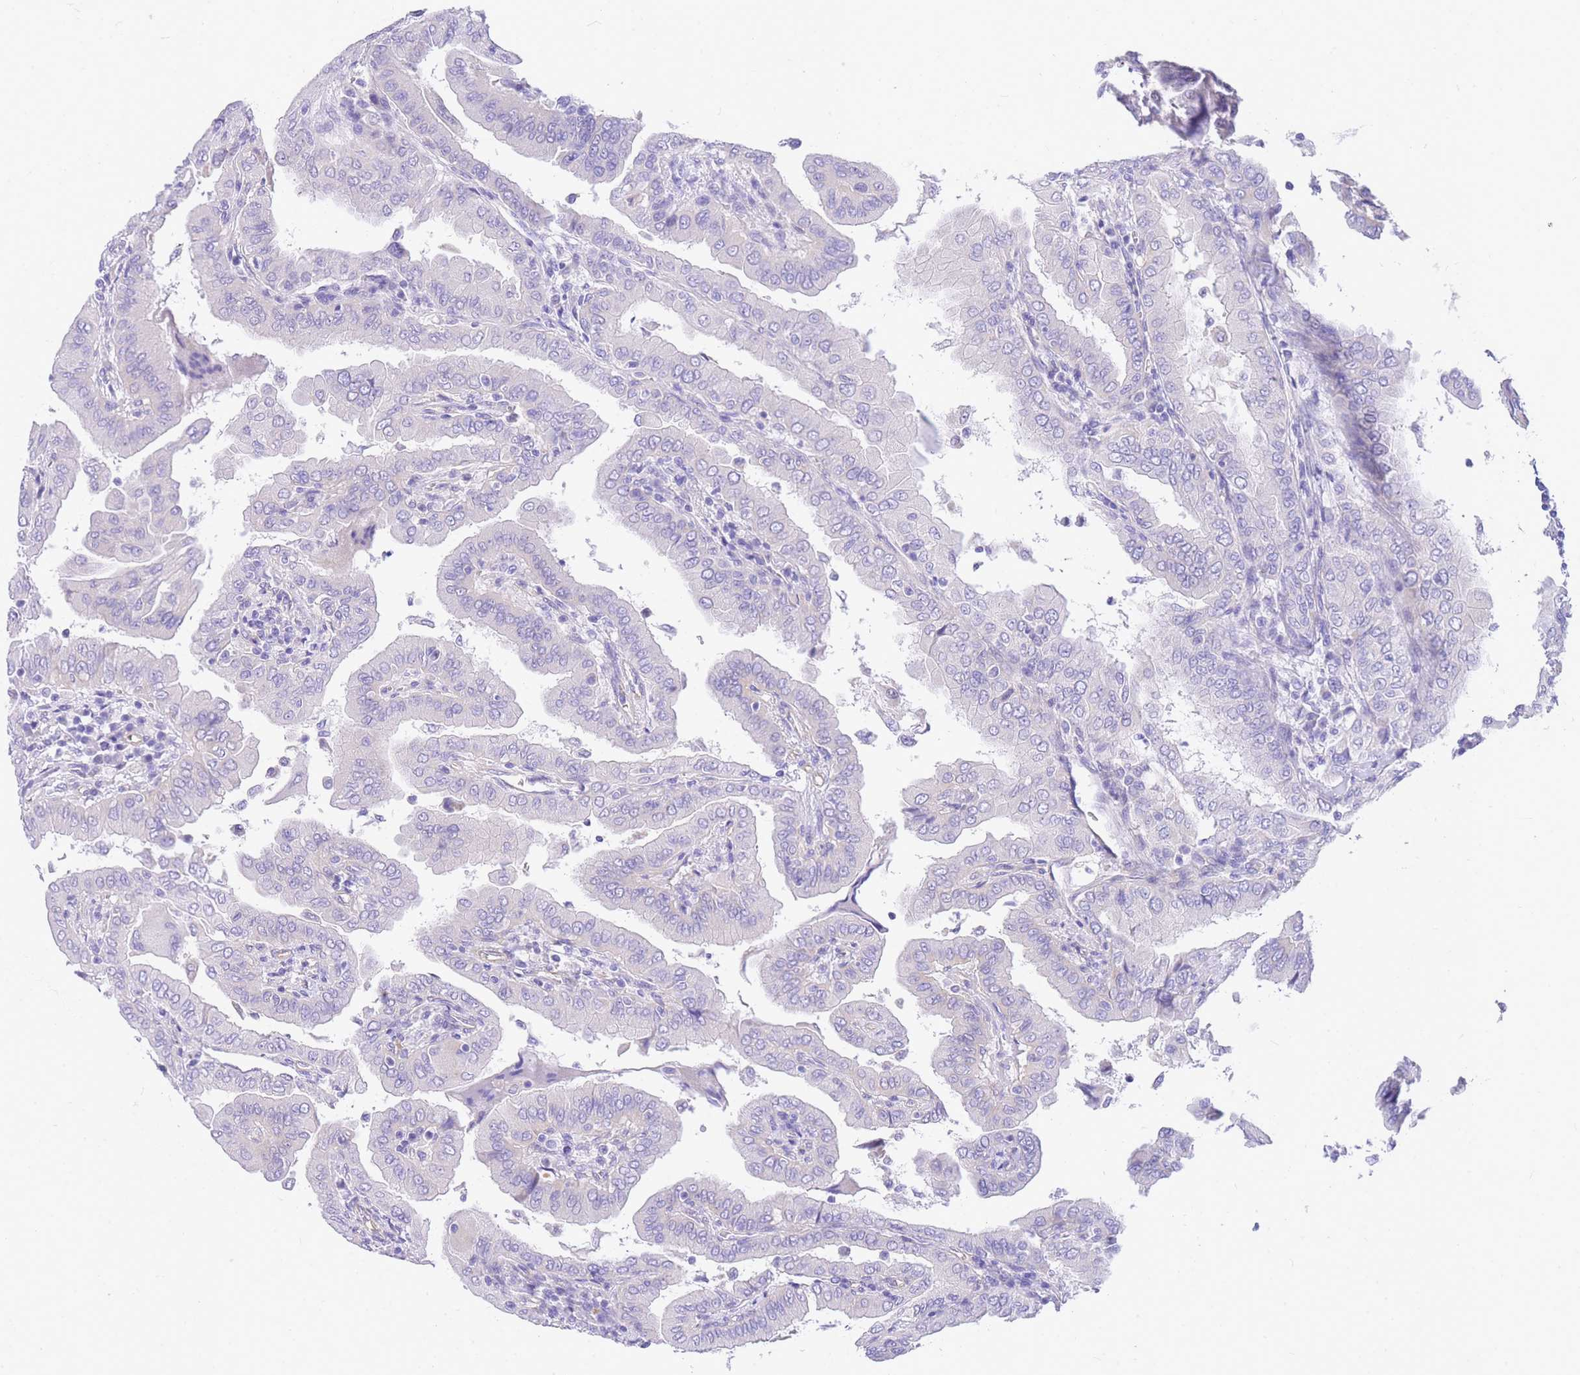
{"staining": {"intensity": "negative", "quantity": "none", "location": "none"}, "tissue": "thyroid cancer", "cell_type": "Tumor cells", "image_type": "cancer", "snomed": [{"axis": "morphology", "description": "Papillary adenocarcinoma, NOS"}, {"axis": "topography", "description": "Thyroid gland"}], "caption": "Thyroid cancer was stained to show a protein in brown. There is no significant positivity in tumor cells.", "gene": "SRSF12", "patient": {"sex": "male", "age": 33}}